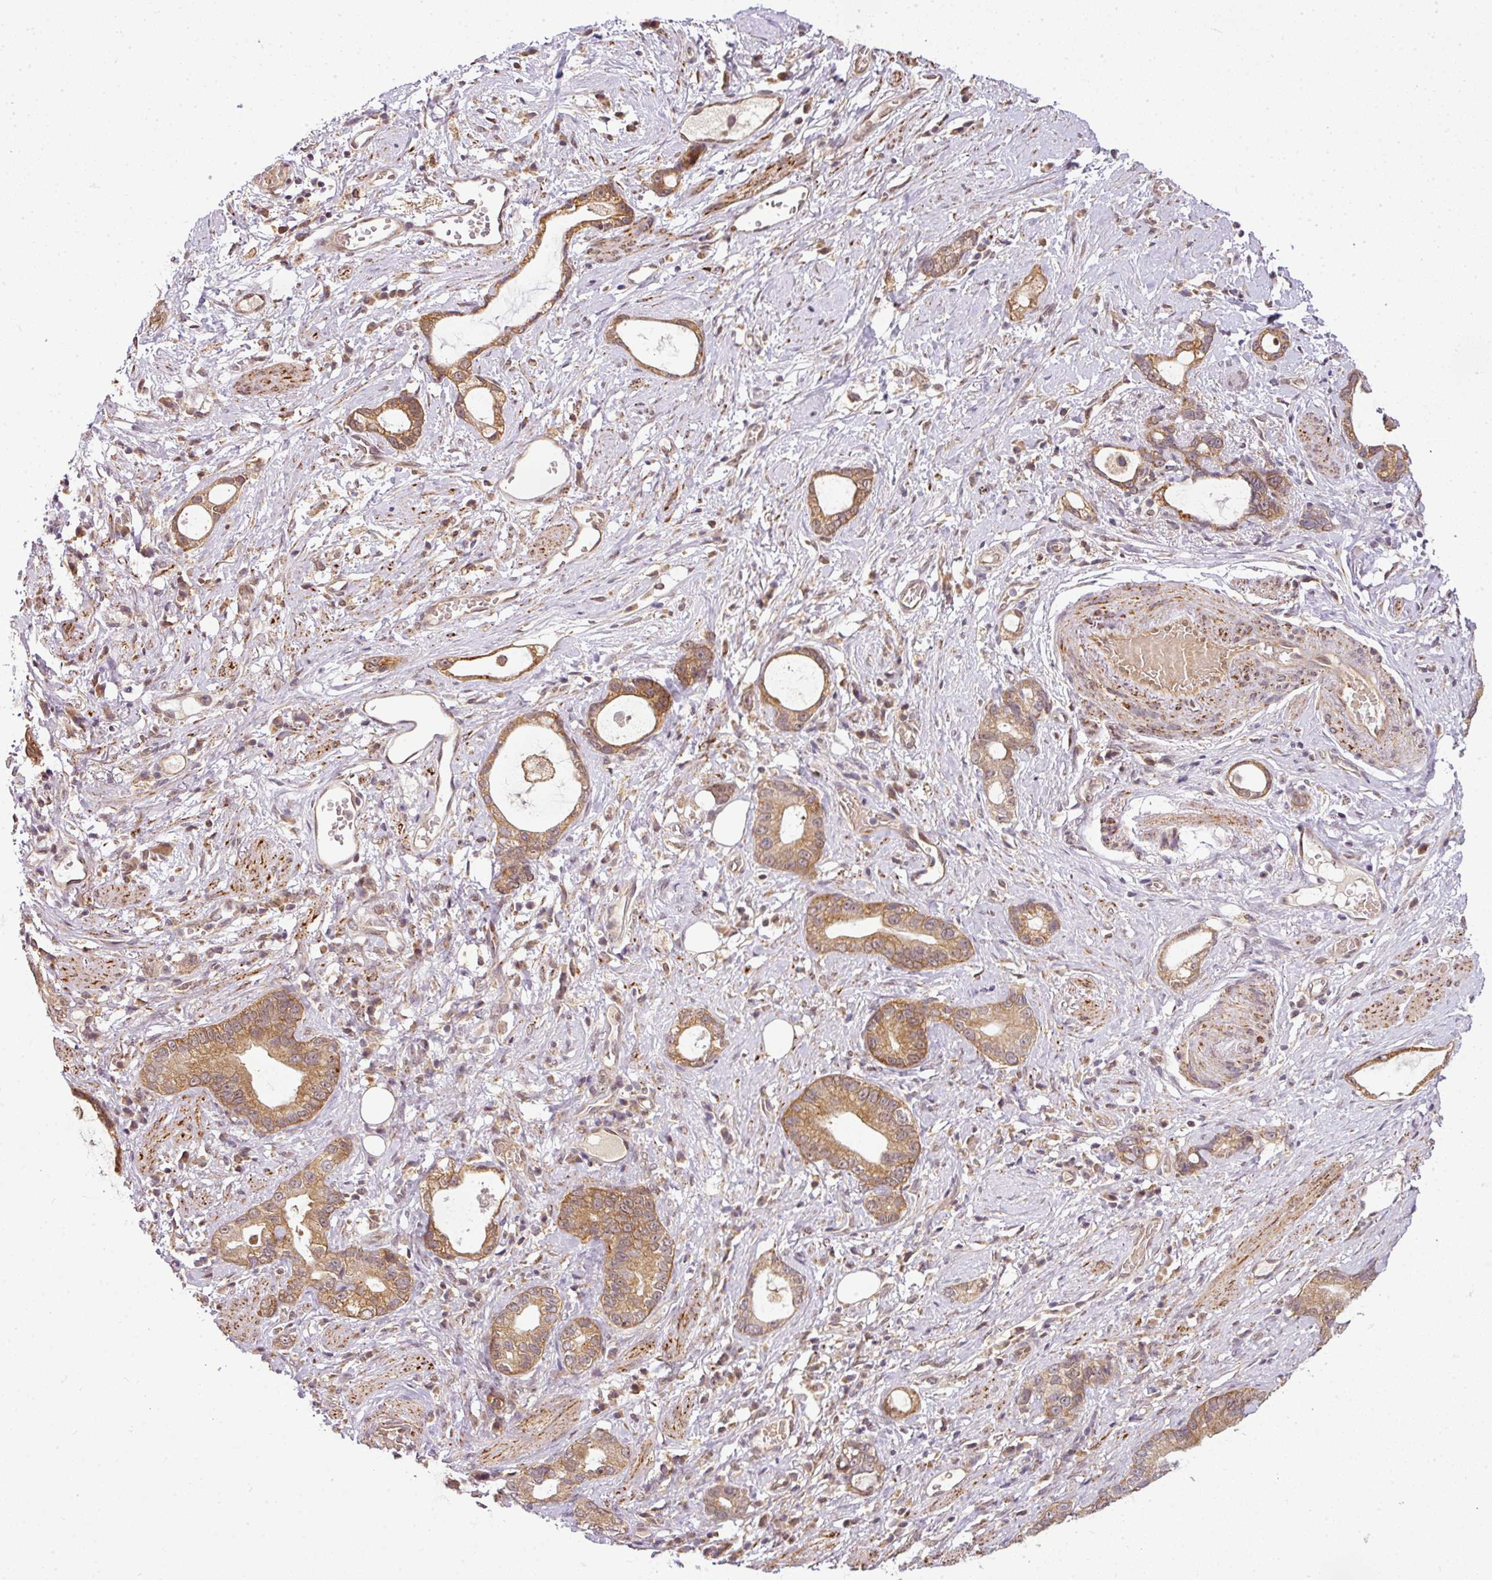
{"staining": {"intensity": "moderate", "quantity": ">75%", "location": "cytoplasmic/membranous"}, "tissue": "stomach cancer", "cell_type": "Tumor cells", "image_type": "cancer", "snomed": [{"axis": "morphology", "description": "Adenocarcinoma, NOS"}, {"axis": "topography", "description": "Stomach"}], "caption": "High-magnification brightfield microscopy of stomach cancer (adenocarcinoma) stained with DAB (brown) and counterstained with hematoxylin (blue). tumor cells exhibit moderate cytoplasmic/membranous staining is present in about>75% of cells.", "gene": "C1orf226", "patient": {"sex": "male", "age": 55}}